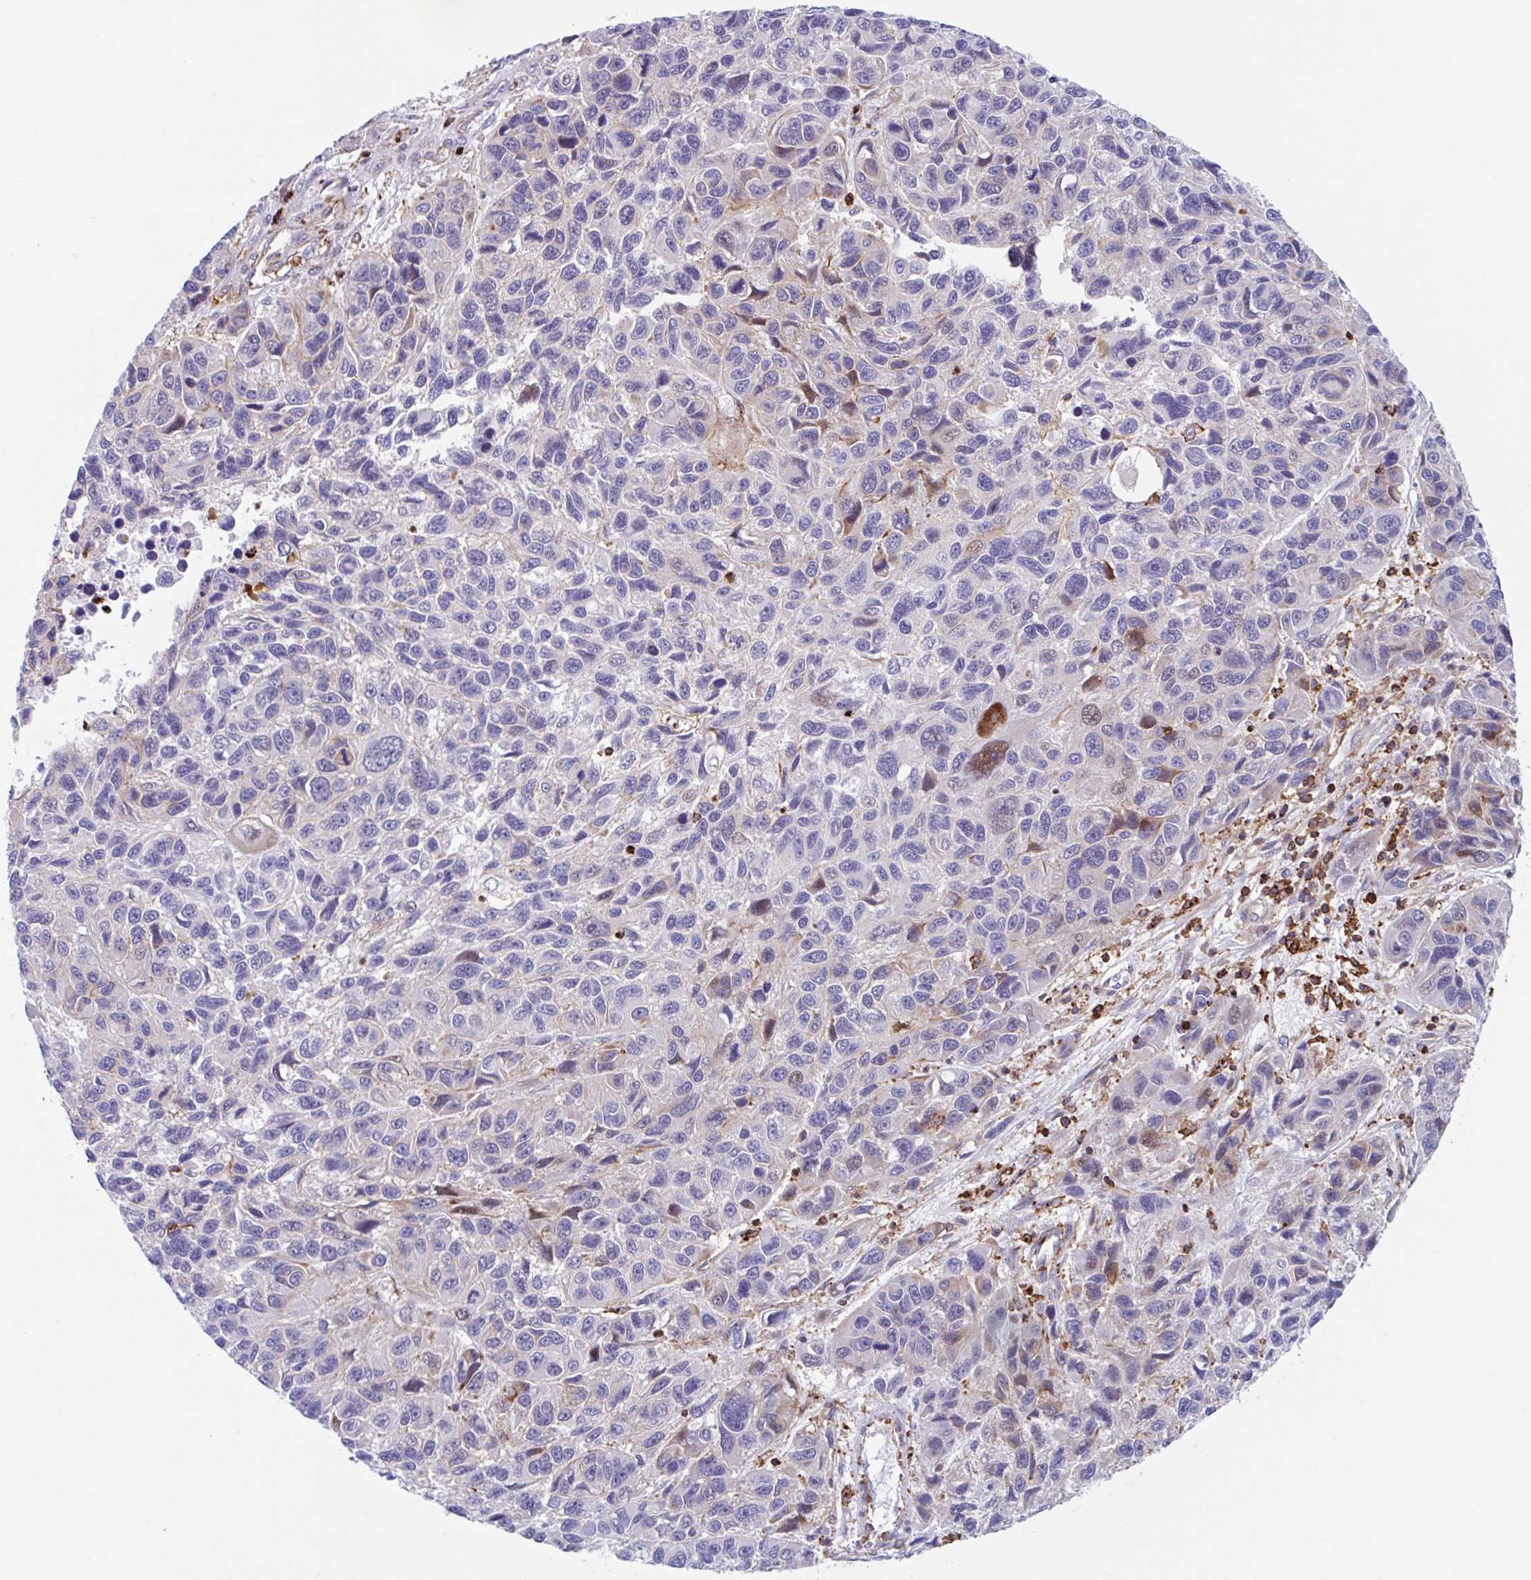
{"staining": {"intensity": "moderate", "quantity": "<25%", "location": "cytoplasmic/membranous,nuclear"}, "tissue": "melanoma", "cell_type": "Tumor cells", "image_type": "cancer", "snomed": [{"axis": "morphology", "description": "Malignant melanoma, NOS"}, {"axis": "topography", "description": "Skin"}], "caption": "High-power microscopy captured an immunohistochemistry image of melanoma, revealing moderate cytoplasmic/membranous and nuclear staining in about <25% of tumor cells.", "gene": "EFHD1", "patient": {"sex": "male", "age": 53}}